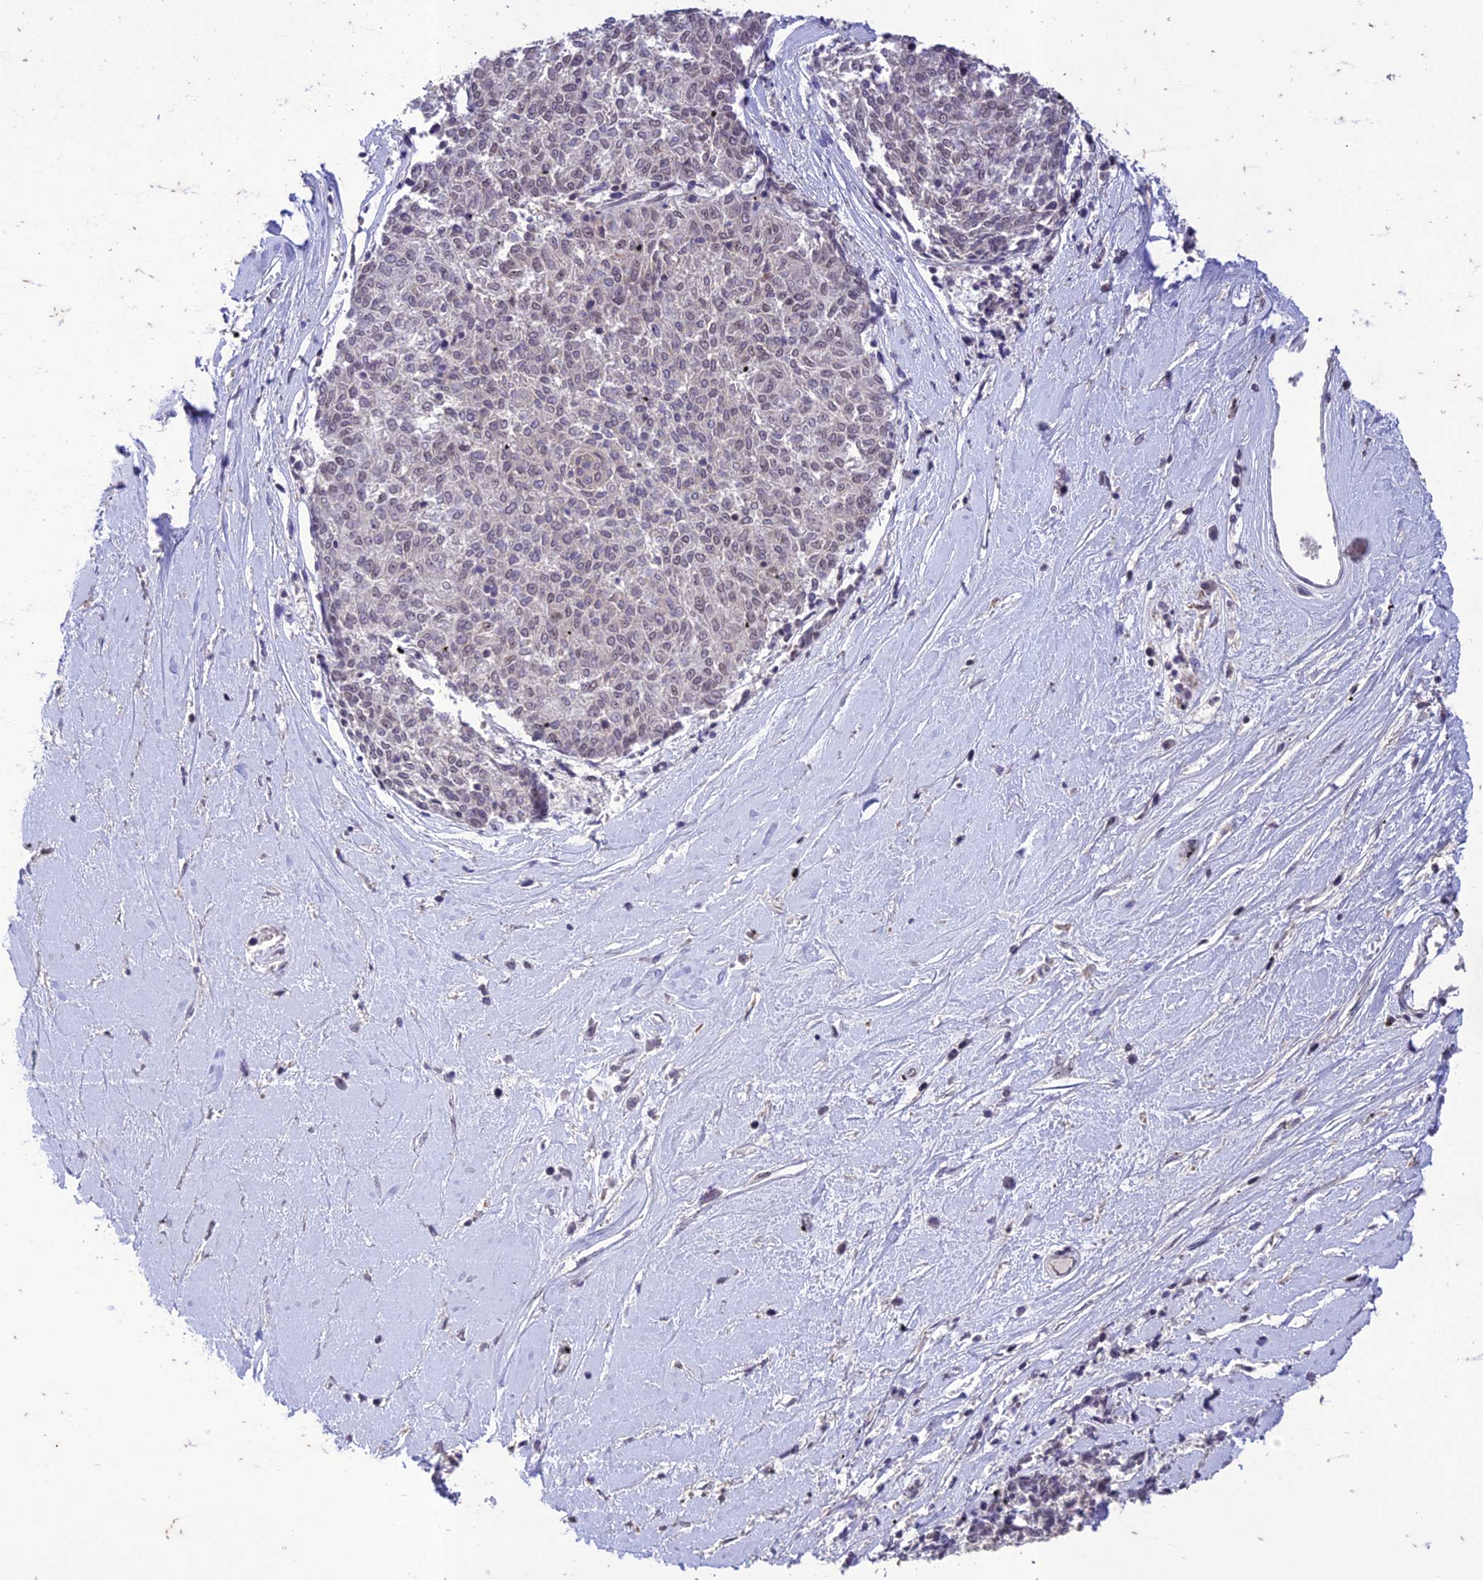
{"staining": {"intensity": "negative", "quantity": "none", "location": "none"}, "tissue": "melanoma", "cell_type": "Tumor cells", "image_type": "cancer", "snomed": [{"axis": "morphology", "description": "Malignant melanoma, NOS"}, {"axis": "topography", "description": "Skin"}], "caption": "IHC histopathology image of neoplastic tissue: malignant melanoma stained with DAB (3,3'-diaminobenzidine) shows no significant protein expression in tumor cells.", "gene": "POP4", "patient": {"sex": "female", "age": 72}}